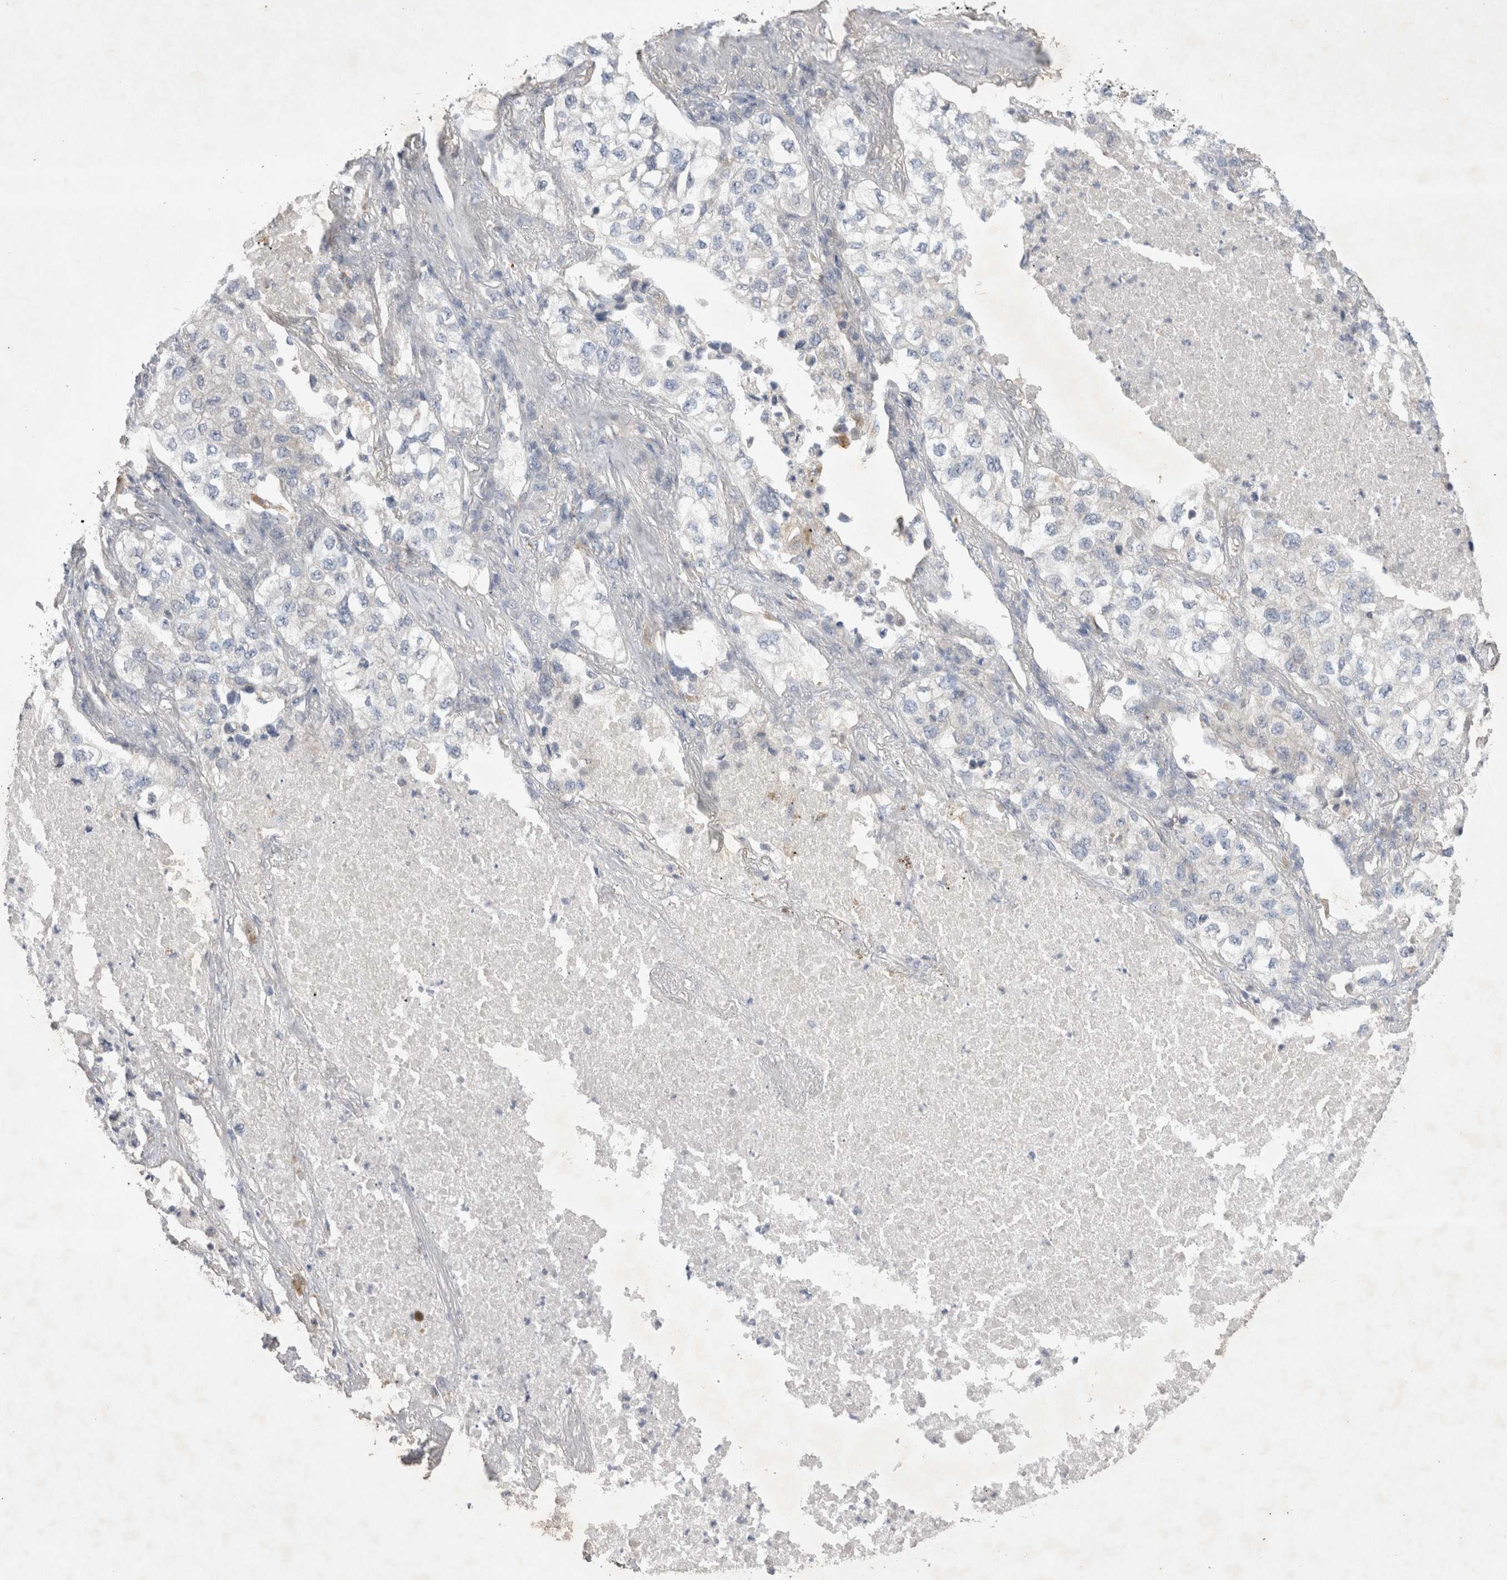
{"staining": {"intensity": "negative", "quantity": "none", "location": "none"}, "tissue": "lung cancer", "cell_type": "Tumor cells", "image_type": "cancer", "snomed": [{"axis": "morphology", "description": "Adenocarcinoma, NOS"}, {"axis": "topography", "description": "Lung"}], "caption": "A high-resolution image shows IHC staining of lung adenocarcinoma, which shows no significant expression in tumor cells. The staining was performed using DAB to visualize the protein expression in brown, while the nuclei were stained in blue with hematoxylin (Magnification: 20x).", "gene": "SRD5A3", "patient": {"sex": "male", "age": 63}}